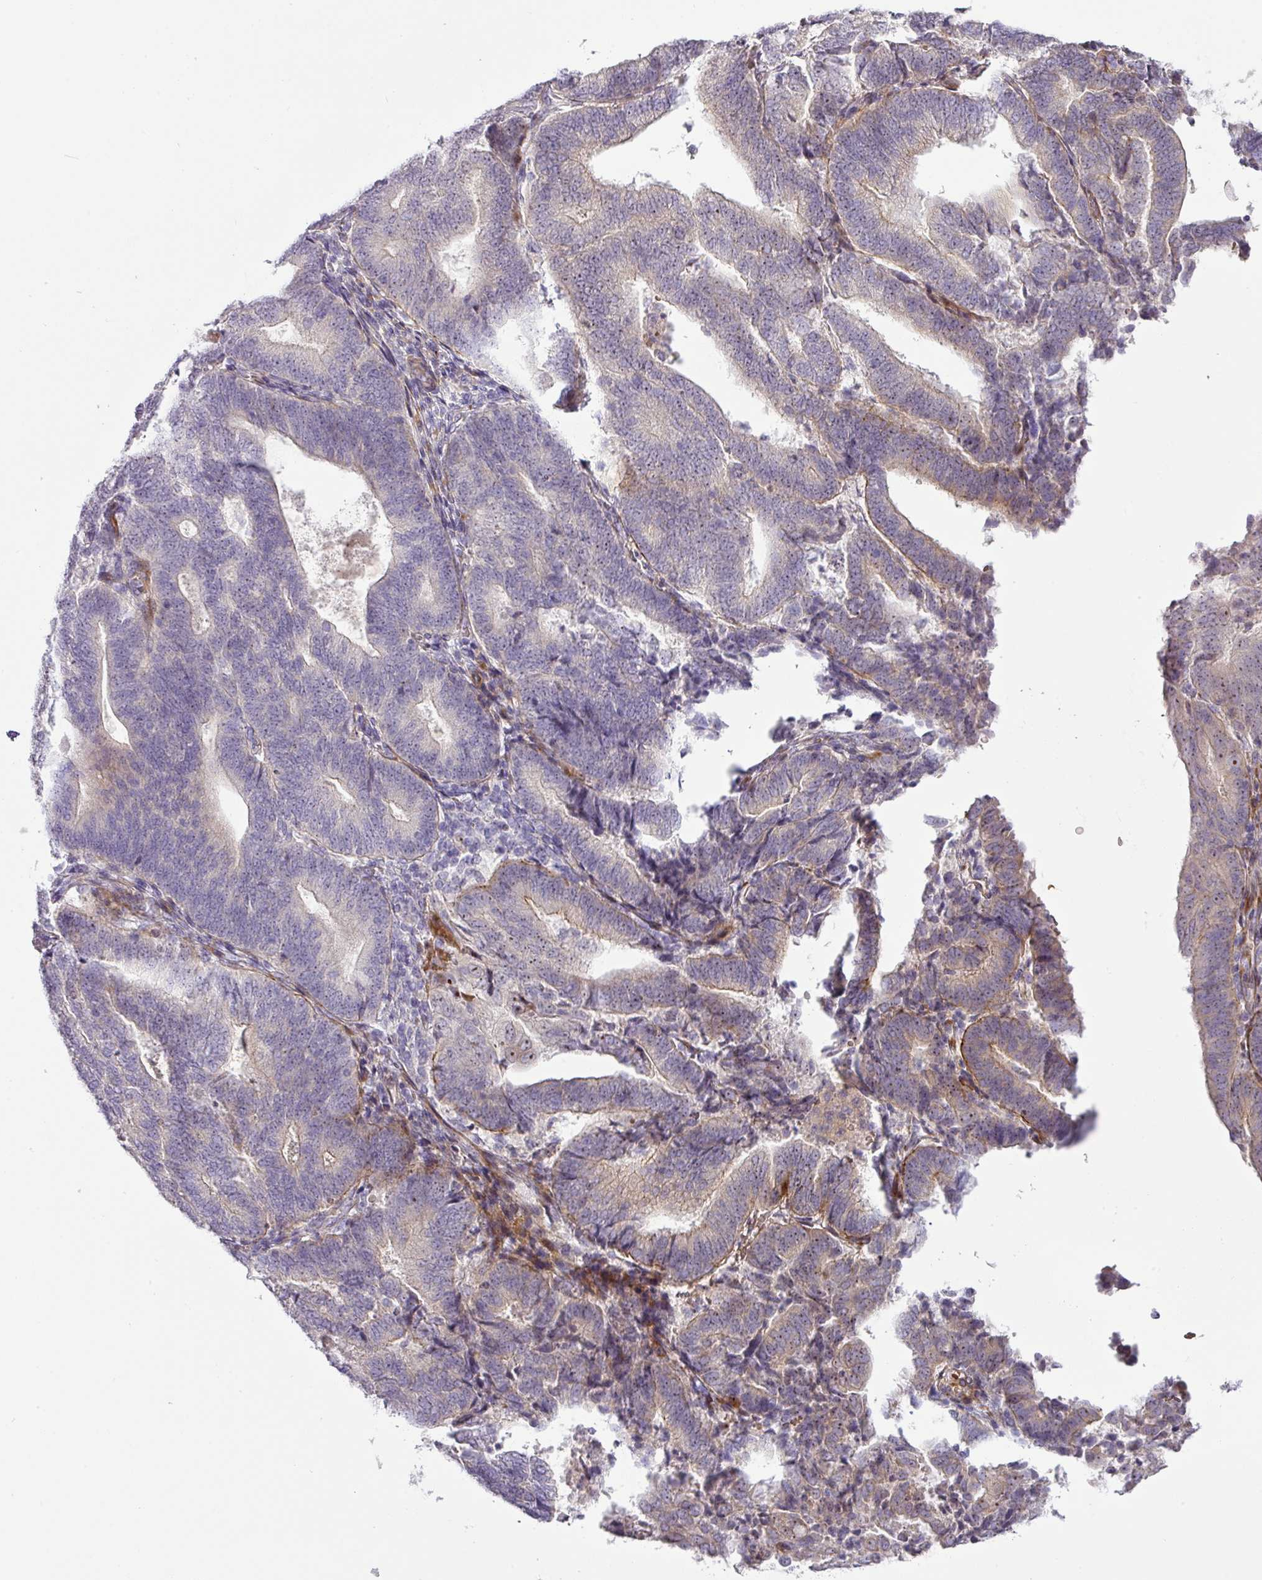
{"staining": {"intensity": "moderate", "quantity": "<25%", "location": "nuclear"}, "tissue": "endometrial cancer", "cell_type": "Tumor cells", "image_type": "cancer", "snomed": [{"axis": "morphology", "description": "Adenocarcinoma, NOS"}, {"axis": "topography", "description": "Endometrium"}], "caption": "This photomicrograph exhibits endometrial cancer stained with immunohistochemistry to label a protein in brown. The nuclear of tumor cells show moderate positivity for the protein. Nuclei are counter-stained blue.", "gene": "ATP6V1F", "patient": {"sex": "female", "age": 70}}